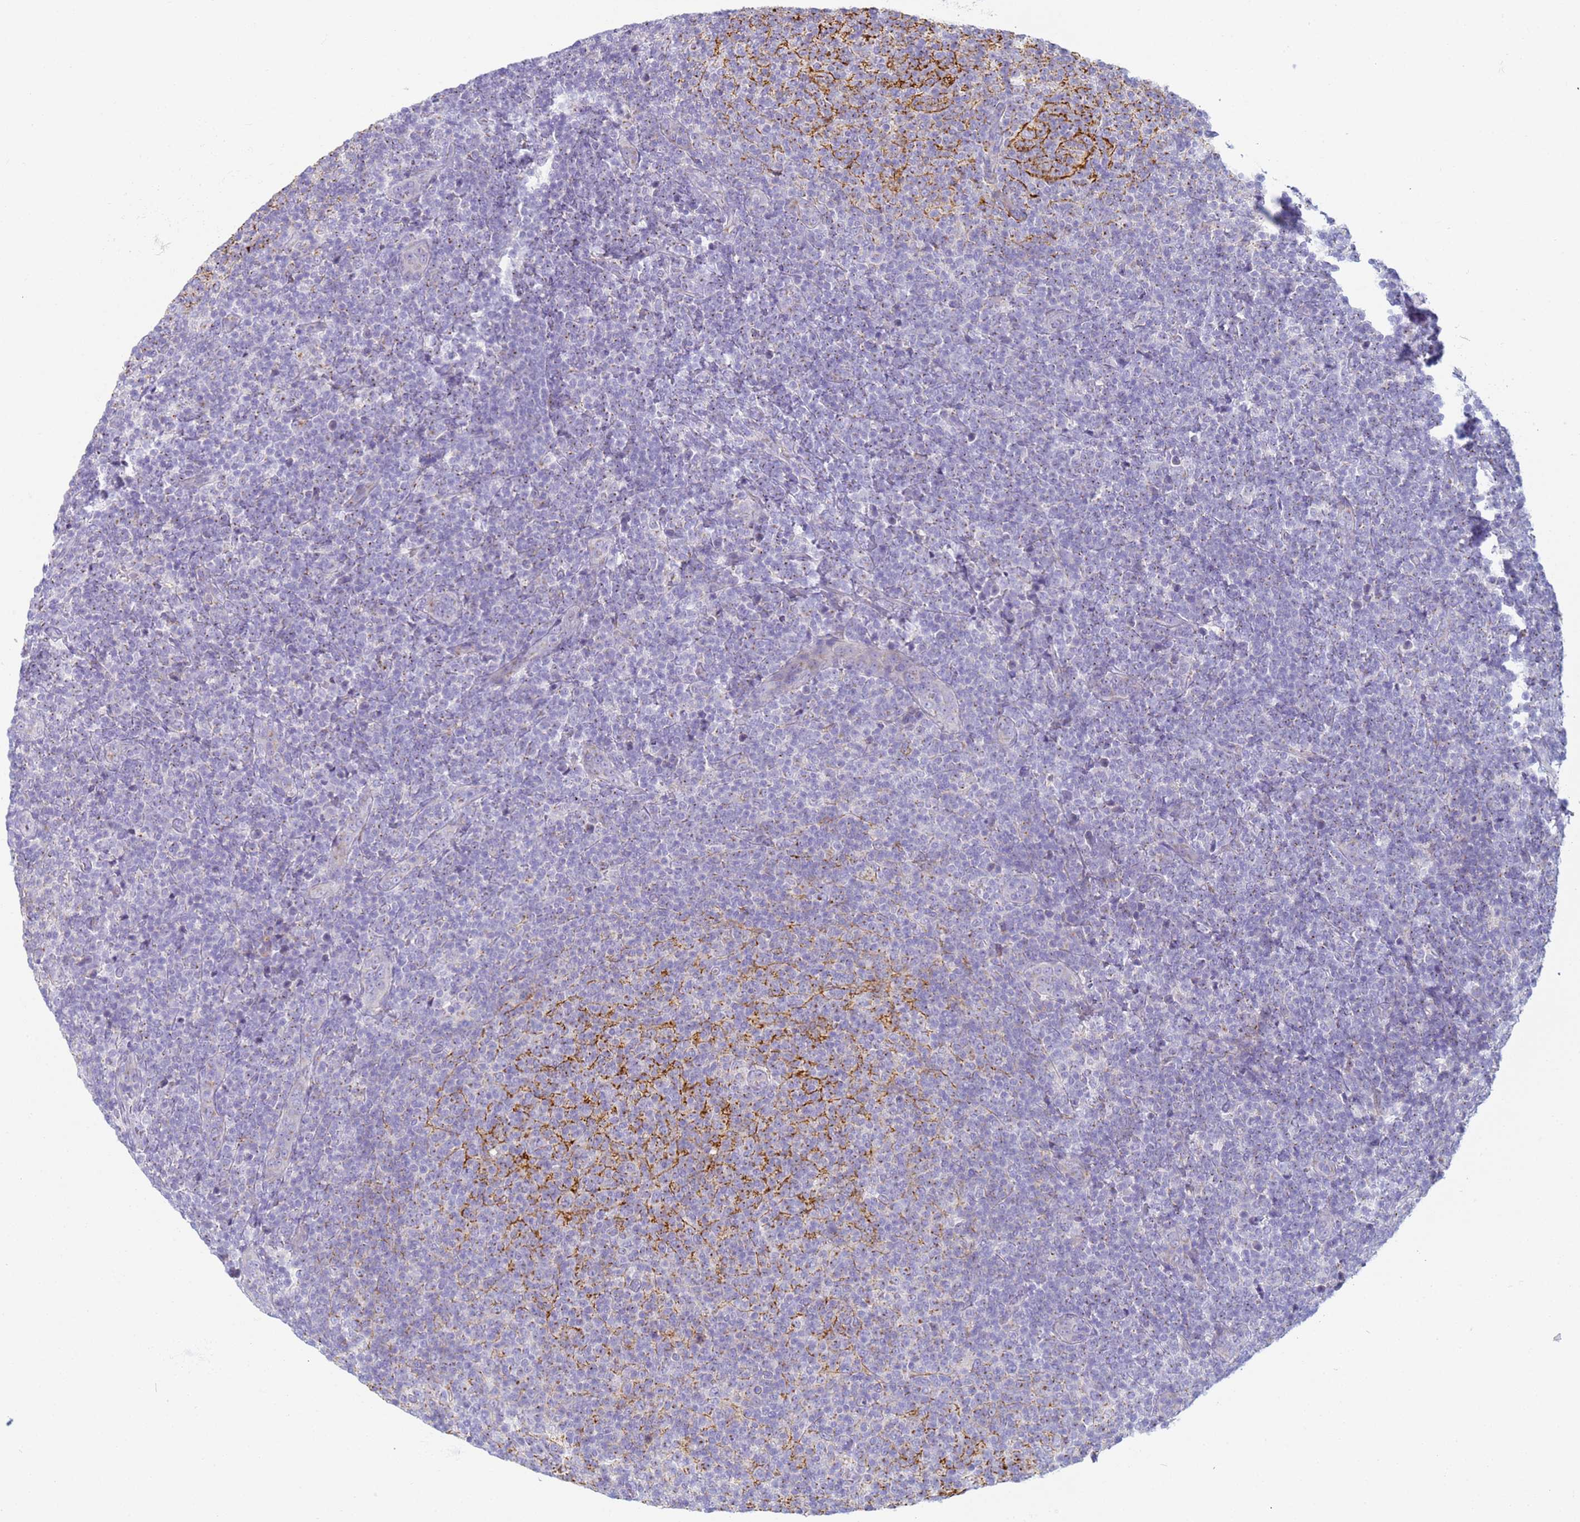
{"staining": {"intensity": "moderate", "quantity": "<25%", "location": "cytoplasmic/membranous"}, "tissue": "lymphoma", "cell_type": "Tumor cells", "image_type": "cancer", "snomed": [{"axis": "morphology", "description": "Malignant lymphoma, non-Hodgkin's type, Low grade"}, {"axis": "topography", "description": "Lymph node"}], "caption": "IHC of human malignant lymphoma, non-Hodgkin's type (low-grade) shows low levels of moderate cytoplasmic/membranous staining in approximately <25% of tumor cells. IHC stains the protein in brown and the nuclei are stained blue.", "gene": "CR1", "patient": {"sex": "male", "age": 66}}